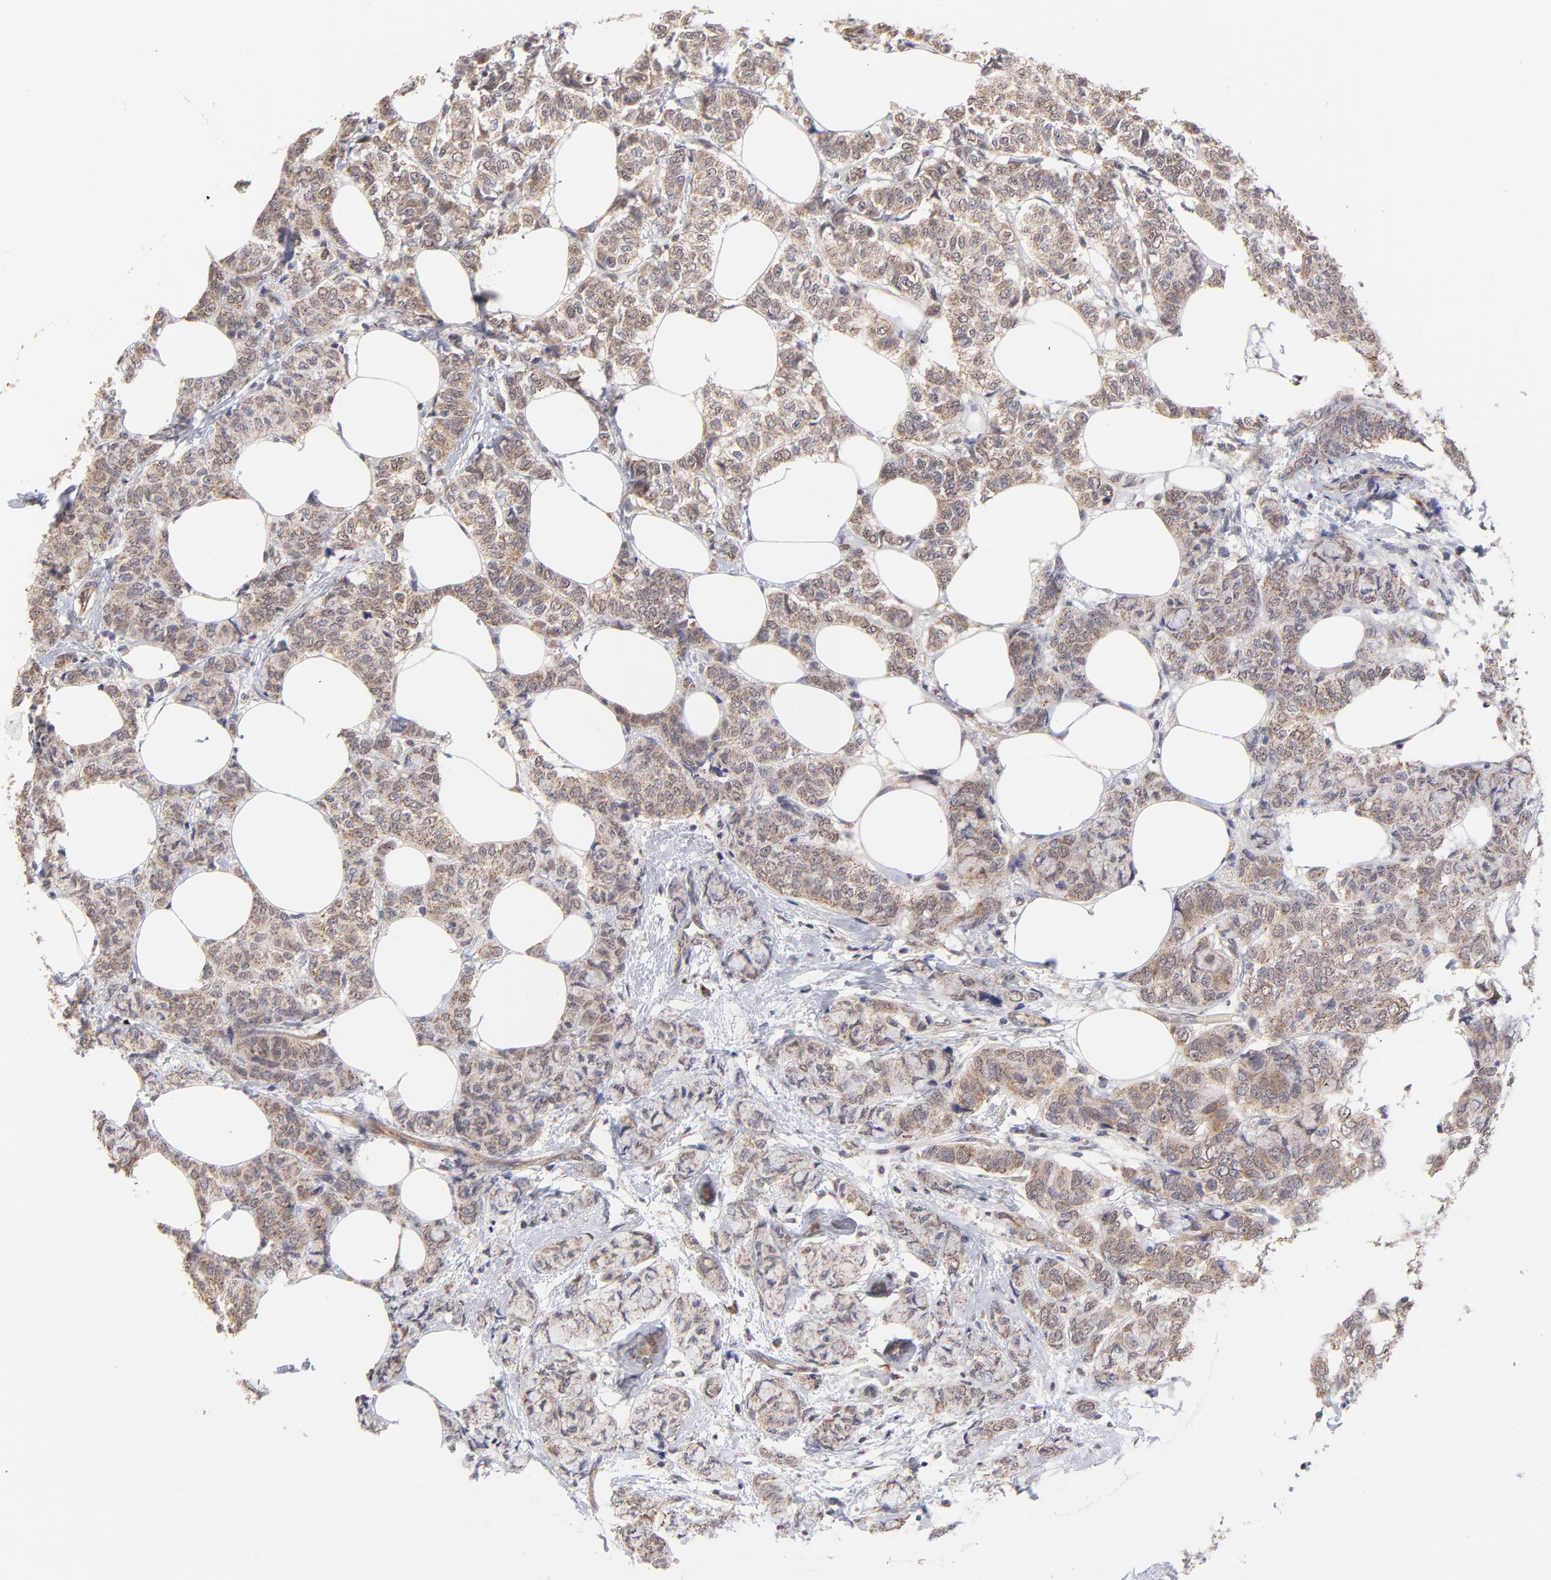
{"staining": {"intensity": "moderate", "quantity": ">75%", "location": "cytoplasmic/membranous"}, "tissue": "breast cancer", "cell_type": "Tumor cells", "image_type": "cancer", "snomed": [{"axis": "morphology", "description": "Lobular carcinoma"}, {"axis": "topography", "description": "Breast"}], "caption": "Protein positivity by immunohistochemistry (IHC) reveals moderate cytoplasmic/membranous positivity in approximately >75% of tumor cells in lobular carcinoma (breast).", "gene": "UBE2H", "patient": {"sex": "female", "age": 60}}